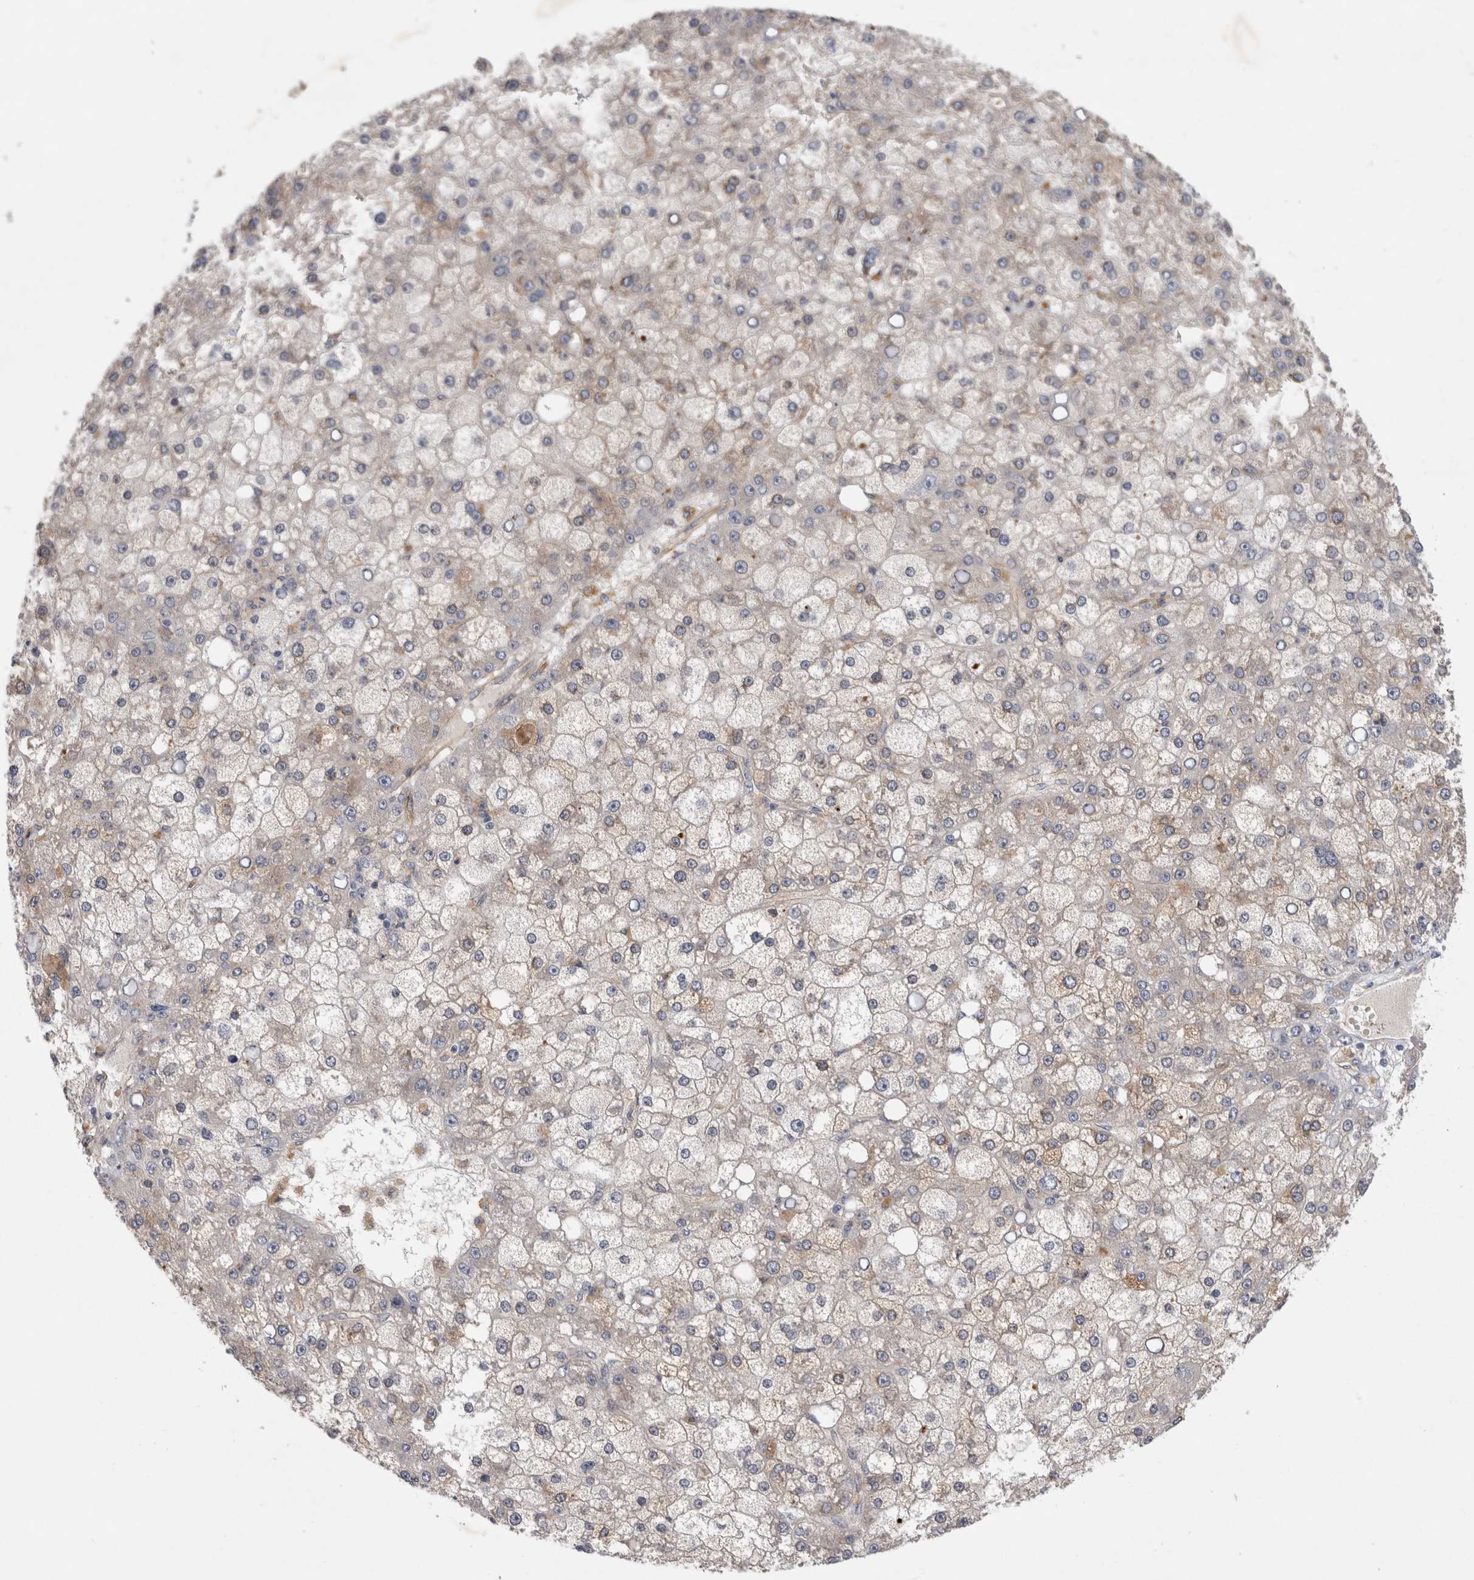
{"staining": {"intensity": "negative", "quantity": "none", "location": "none"}, "tissue": "liver cancer", "cell_type": "Tumor cells", "image_type": "cancer", "snomed": [{"axis": "morphology", "description": "Carcinoma, Hepatocellular, NOS"}, {"axis": "topography", "description": "Liver"}], "caption": "Liver cancer was stained to show a protein in brown. There is no significant positivity in tumor cells. (DAB immunohistochemistry, high magnification).", "gene": "ANKFY1", "patient": {"sex": "male", "age": 67}}